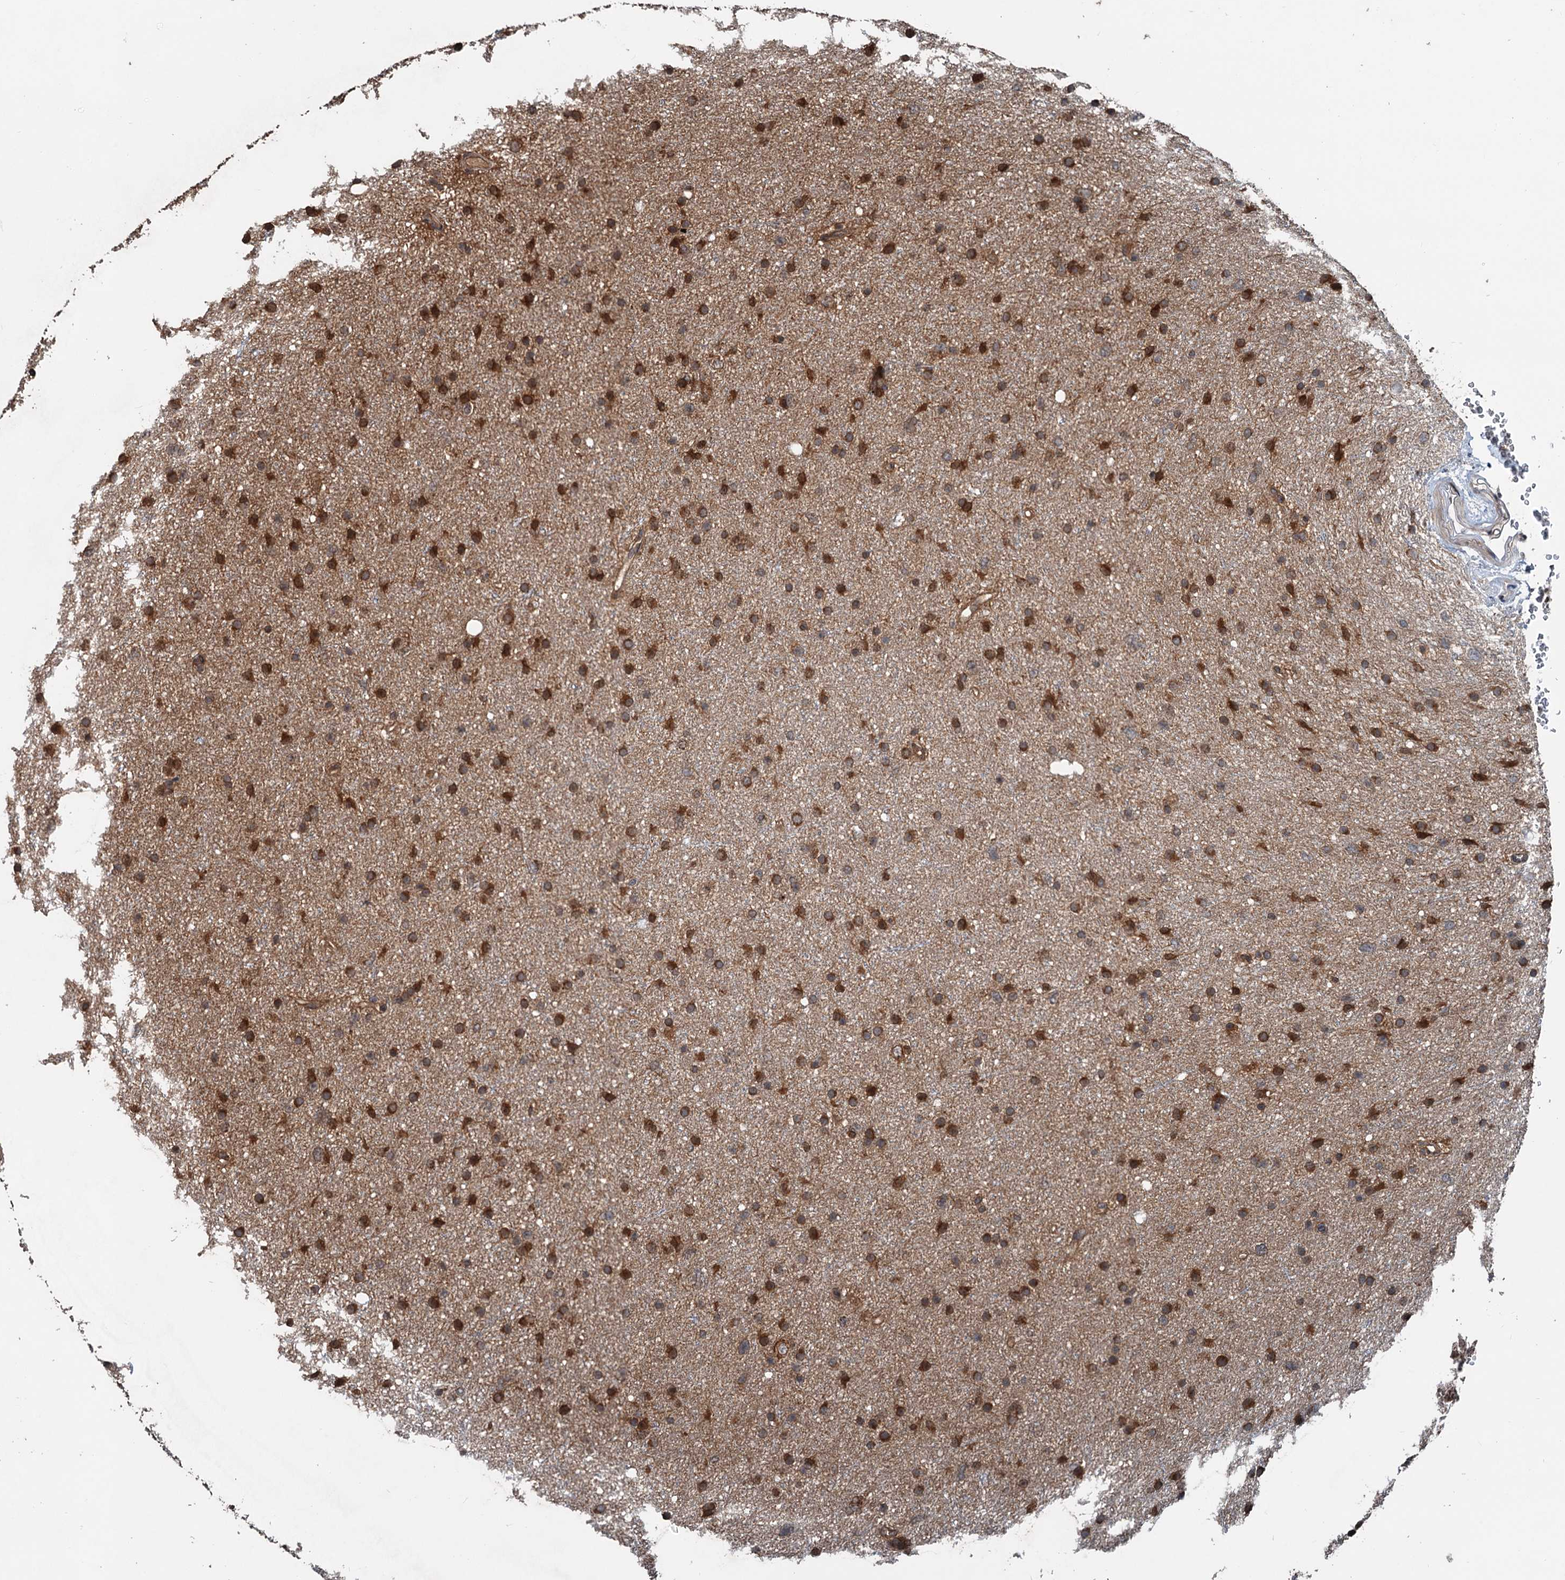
{"staining": {"intensity": "strong", "quantity": ">75%", "location": "cytoplasmic/membranous"}, "tissue": "glioma", "cell_type": "Tumor cells", "image_type": "cancer", "snomed": [{"axis": "morphology", "description": "Glioma, malignant, Low grade"}, {"axis": "topography", "description": "Cerebral cortex"}], "caption": "Immunohistochemical staining of human low-grade glioma (malignant) reveals high levels of strong cytoplasmic/membranous protein staining in approximately >75% of tumor cells.", "gene": "N4BP2L2", "patient": {"sex": "female", "age": 39}}